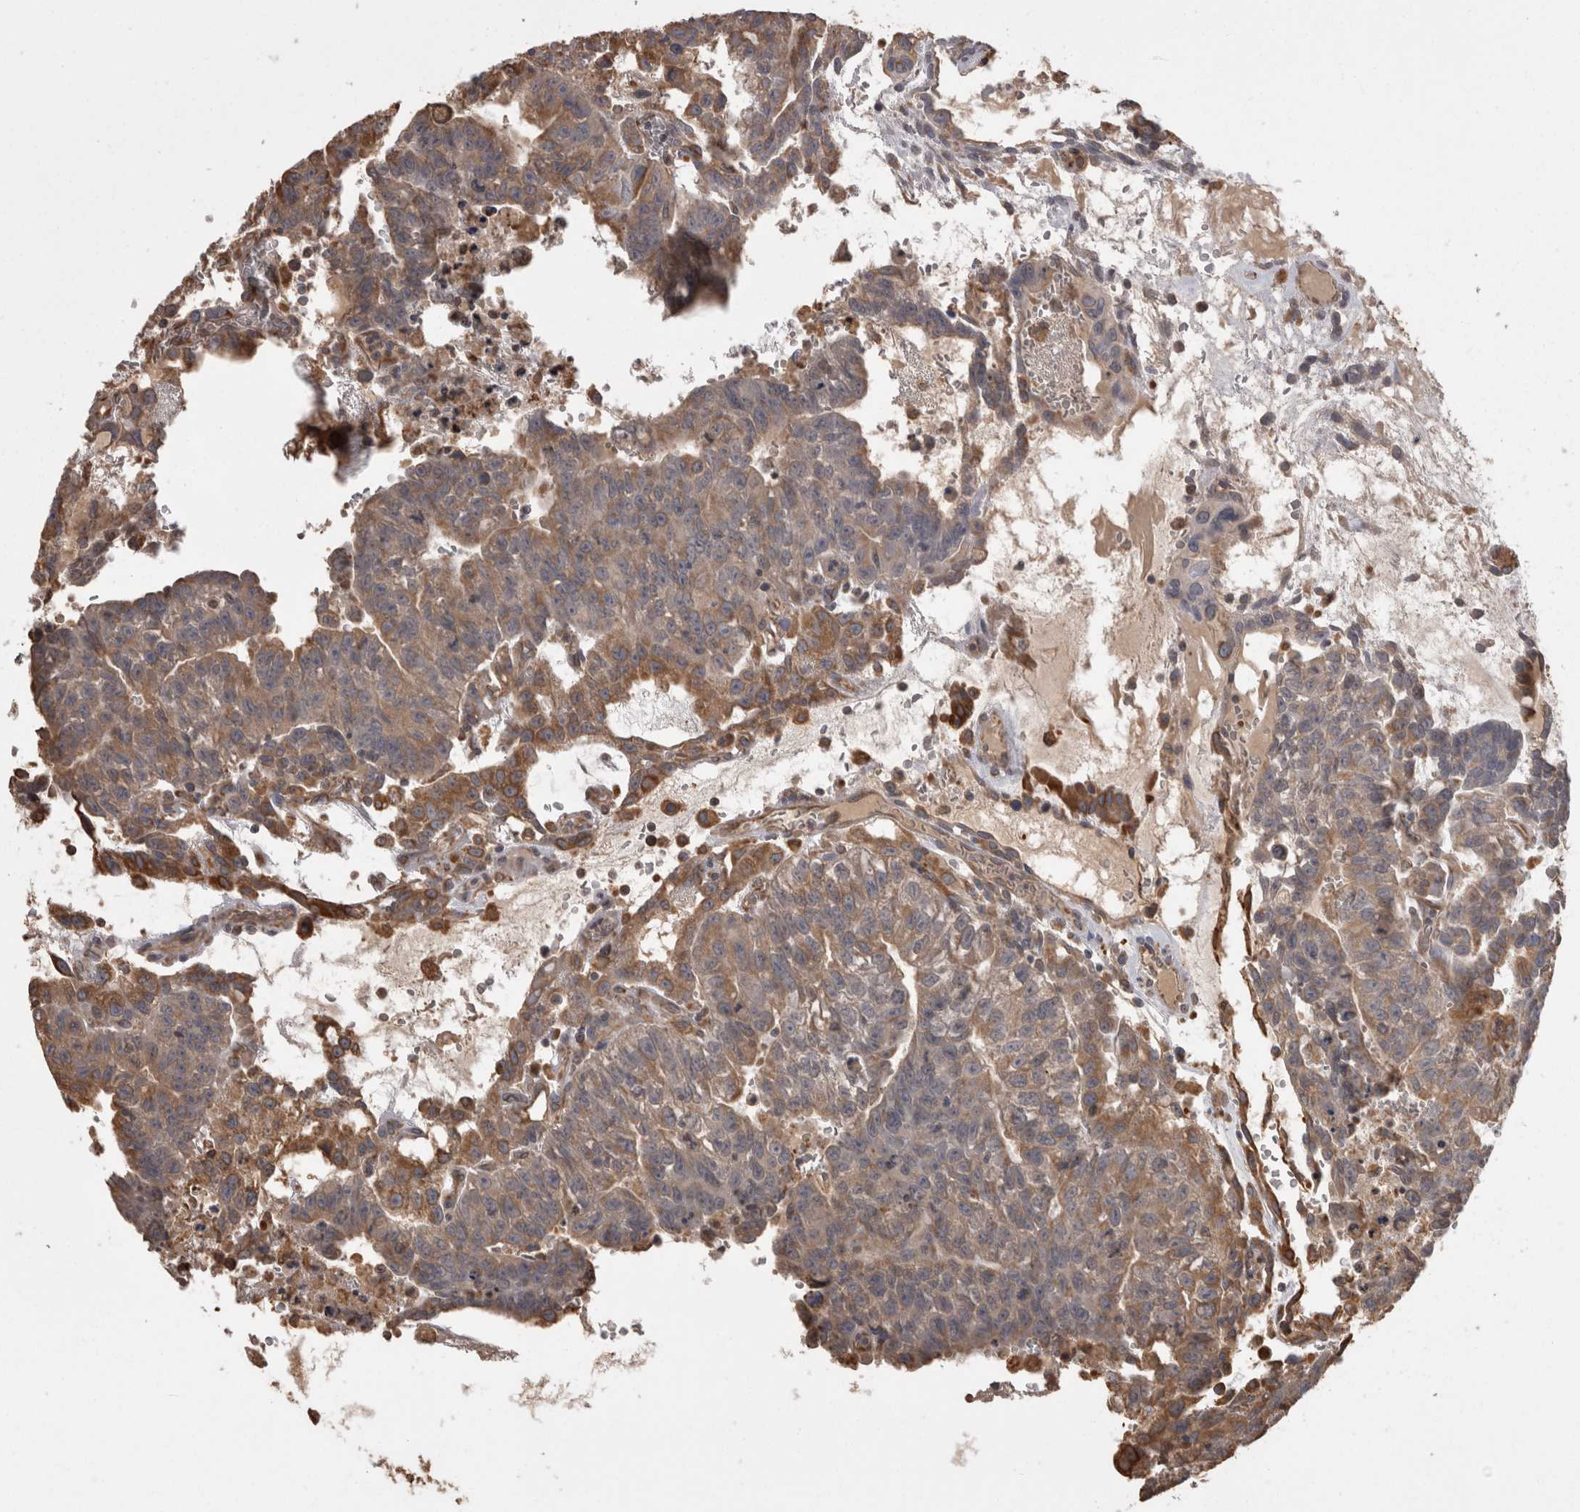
{"staining": {"intensity": "moderate", "quantity": ">75%", "location": "cytoplasmic/membranous"}, "tissue": "testis cancer", "cell_type": "Tumor cells", "image_type": "cancer", "snomed": [{"axis": "morphology", "description": "Seminoma, NOS"}, {"axis": "morphology", "description": "Carcinoma, Embryonal, NOS"}, {"axis": "topography", "description": "Testis"}], "caption": "Immunohistochemistry (IHC) photomicrograph of human testis cancer stained for a protein (brown), which displays medium levels of moderate cytoplasmic/membranous positivity in approximately >75% of tumor cells.", "gene": "PON2", "patient": {"sex": "male", "age": 52}}